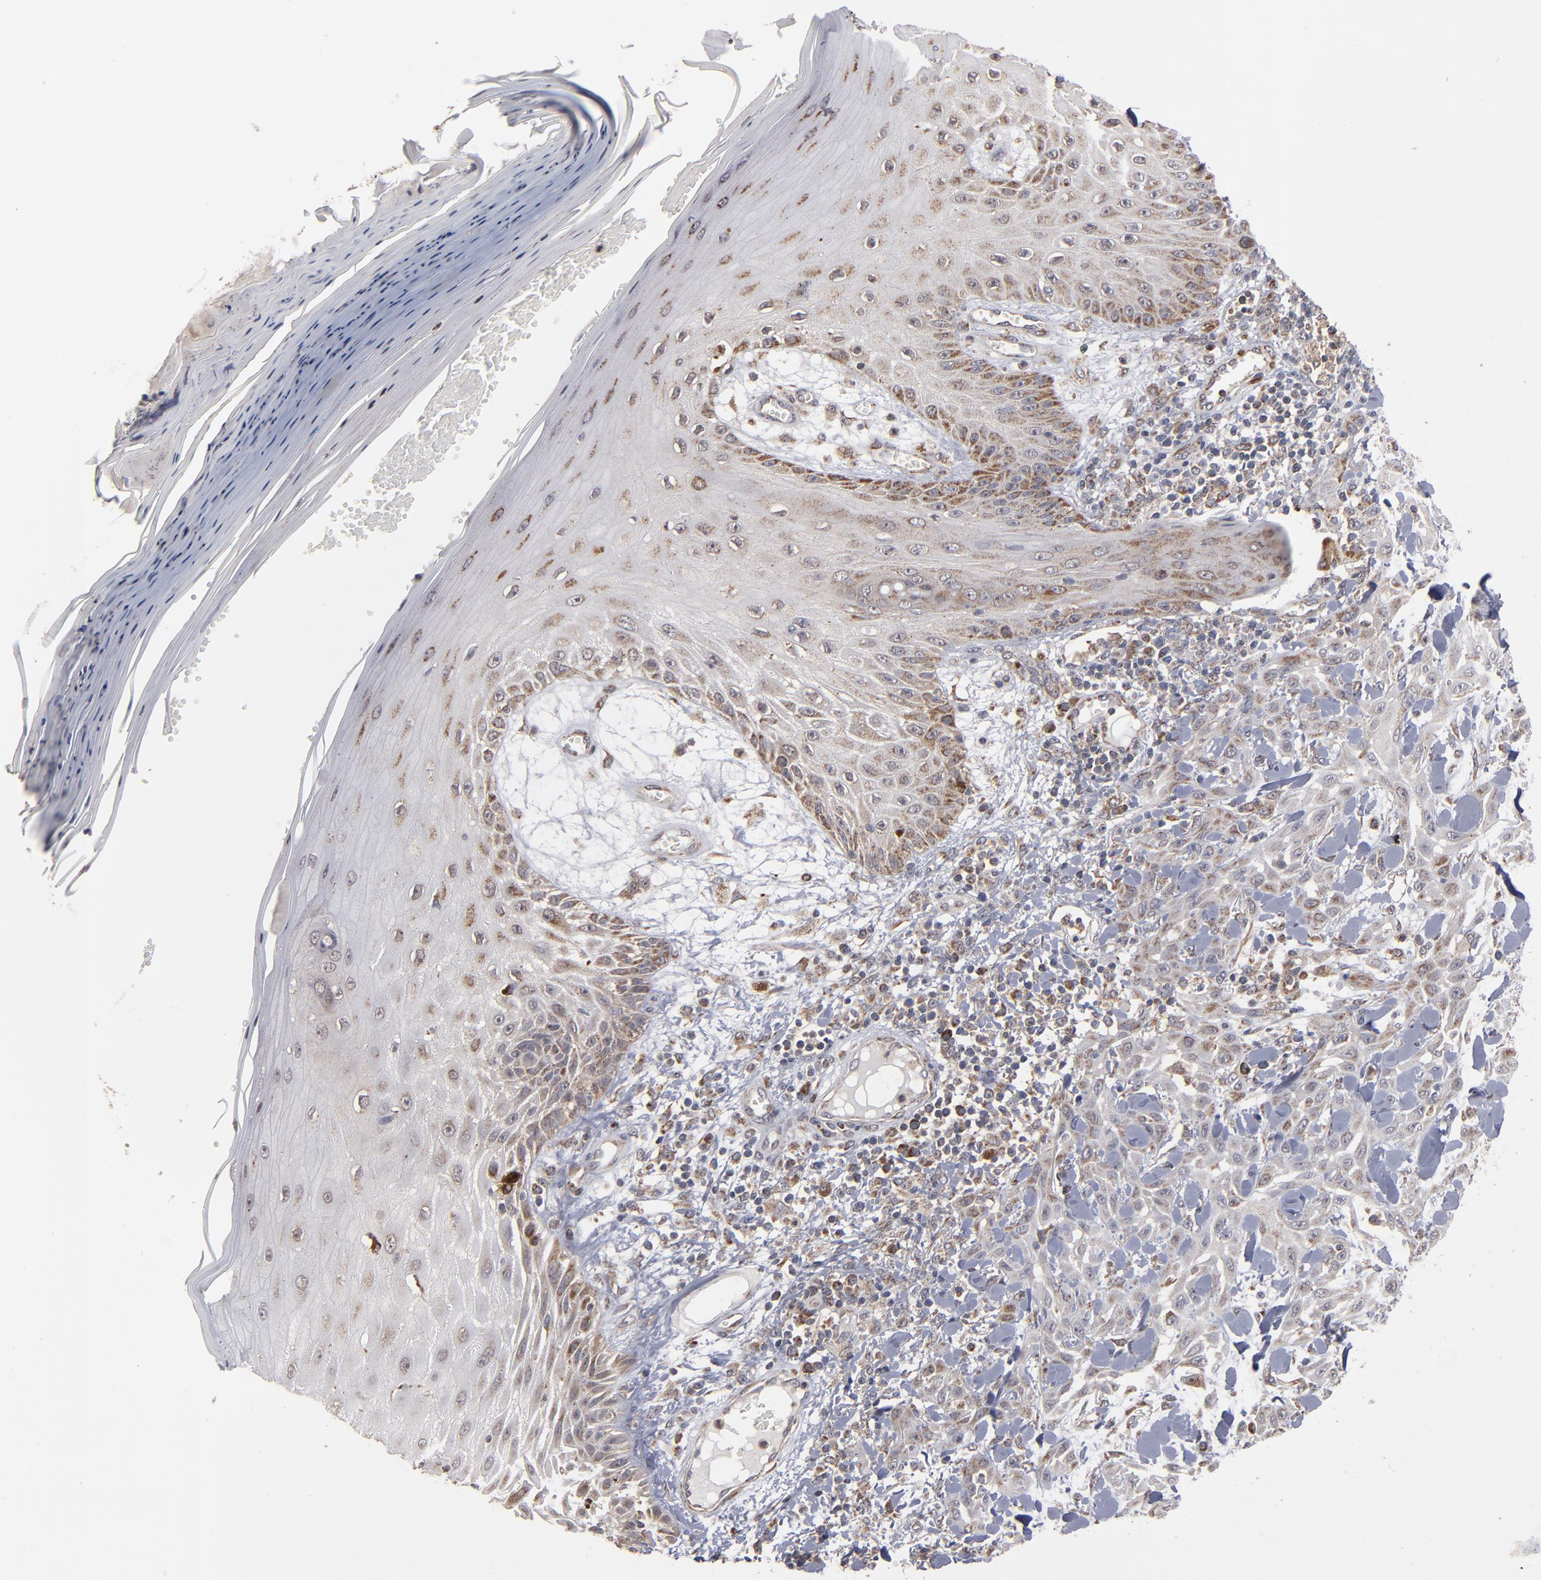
{"staining": {"intensity": "moderate", "quantity": "25%-75%", "location": "cytoplasmic/membranous"}, "tissue": "skin cancer", "cell_type": "Tumor cells", "image_type": "cancer", "snomed": [{"axis": "morphology", "description": "Squamous cell carcinoma, NOS"}, {"axis": "topography", "description": "Skin"}], "caption": "Protein expression analysis of human skin cancer (squamous cell carcinoma) reveals moderate cytoplasmic/membranous expression in approximately 25%-75% of tumor cells.", "gene": "MIPOL1", "patient": {"sex": "male", "age": 24}}